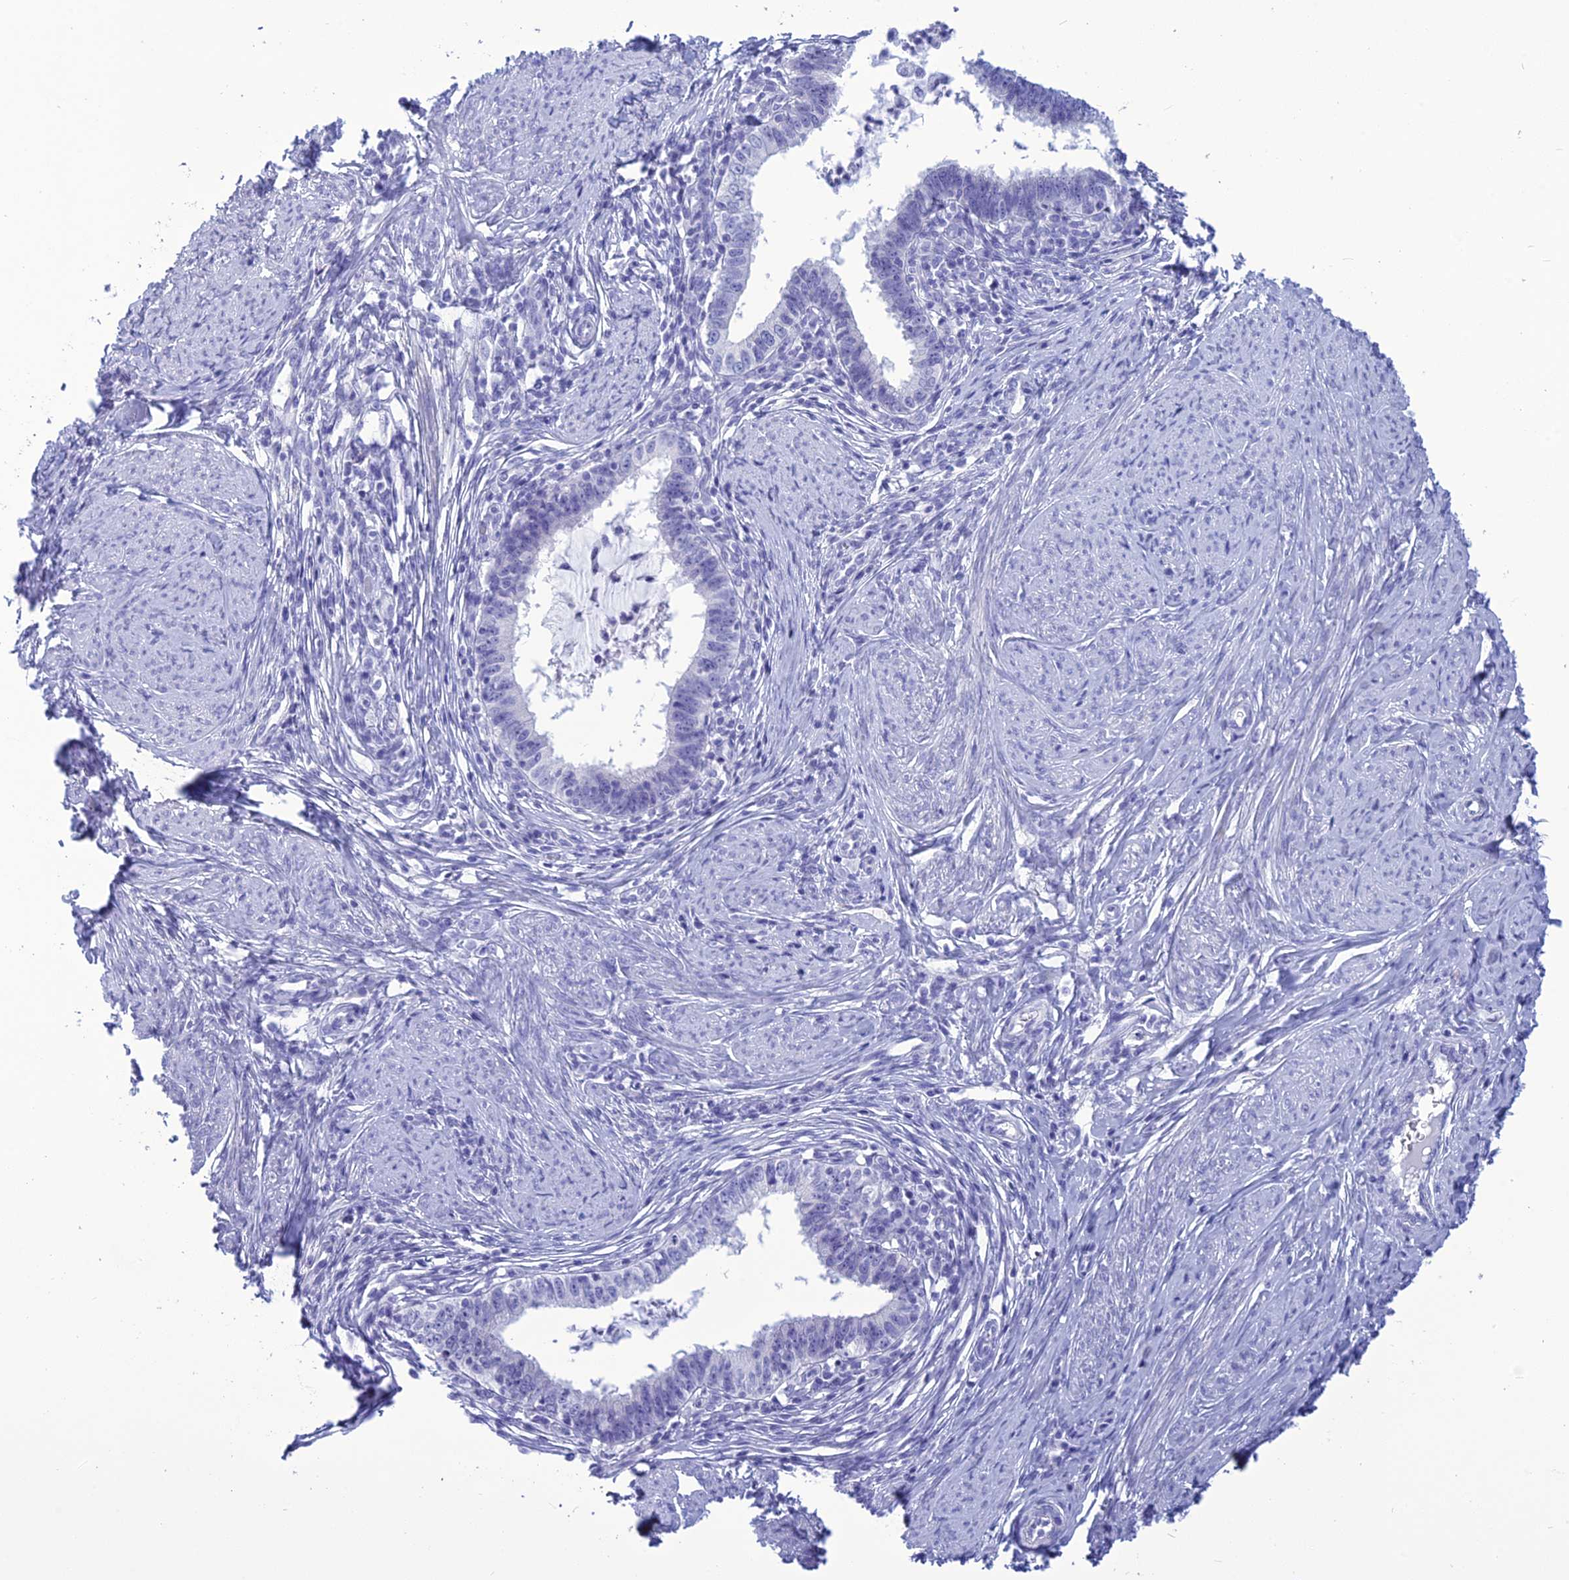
{"staining": {"intensity": "negative", "quantity": "none", "location": "none"}, "tissue": "cervical cancer", "cell_type": "Tumor cells", "image_type": "cancer", "snomed": [{"axis": "morphology", "description": "Adenocarcinoma, NOS"}, {"axis": "topography", "description": "Cervix"}], "caption": "The image displays no staining of tumor cells in cervical adenocarcinoma.", "gene": "BBS2", "patient": {"sex": "female", "age": 36}}